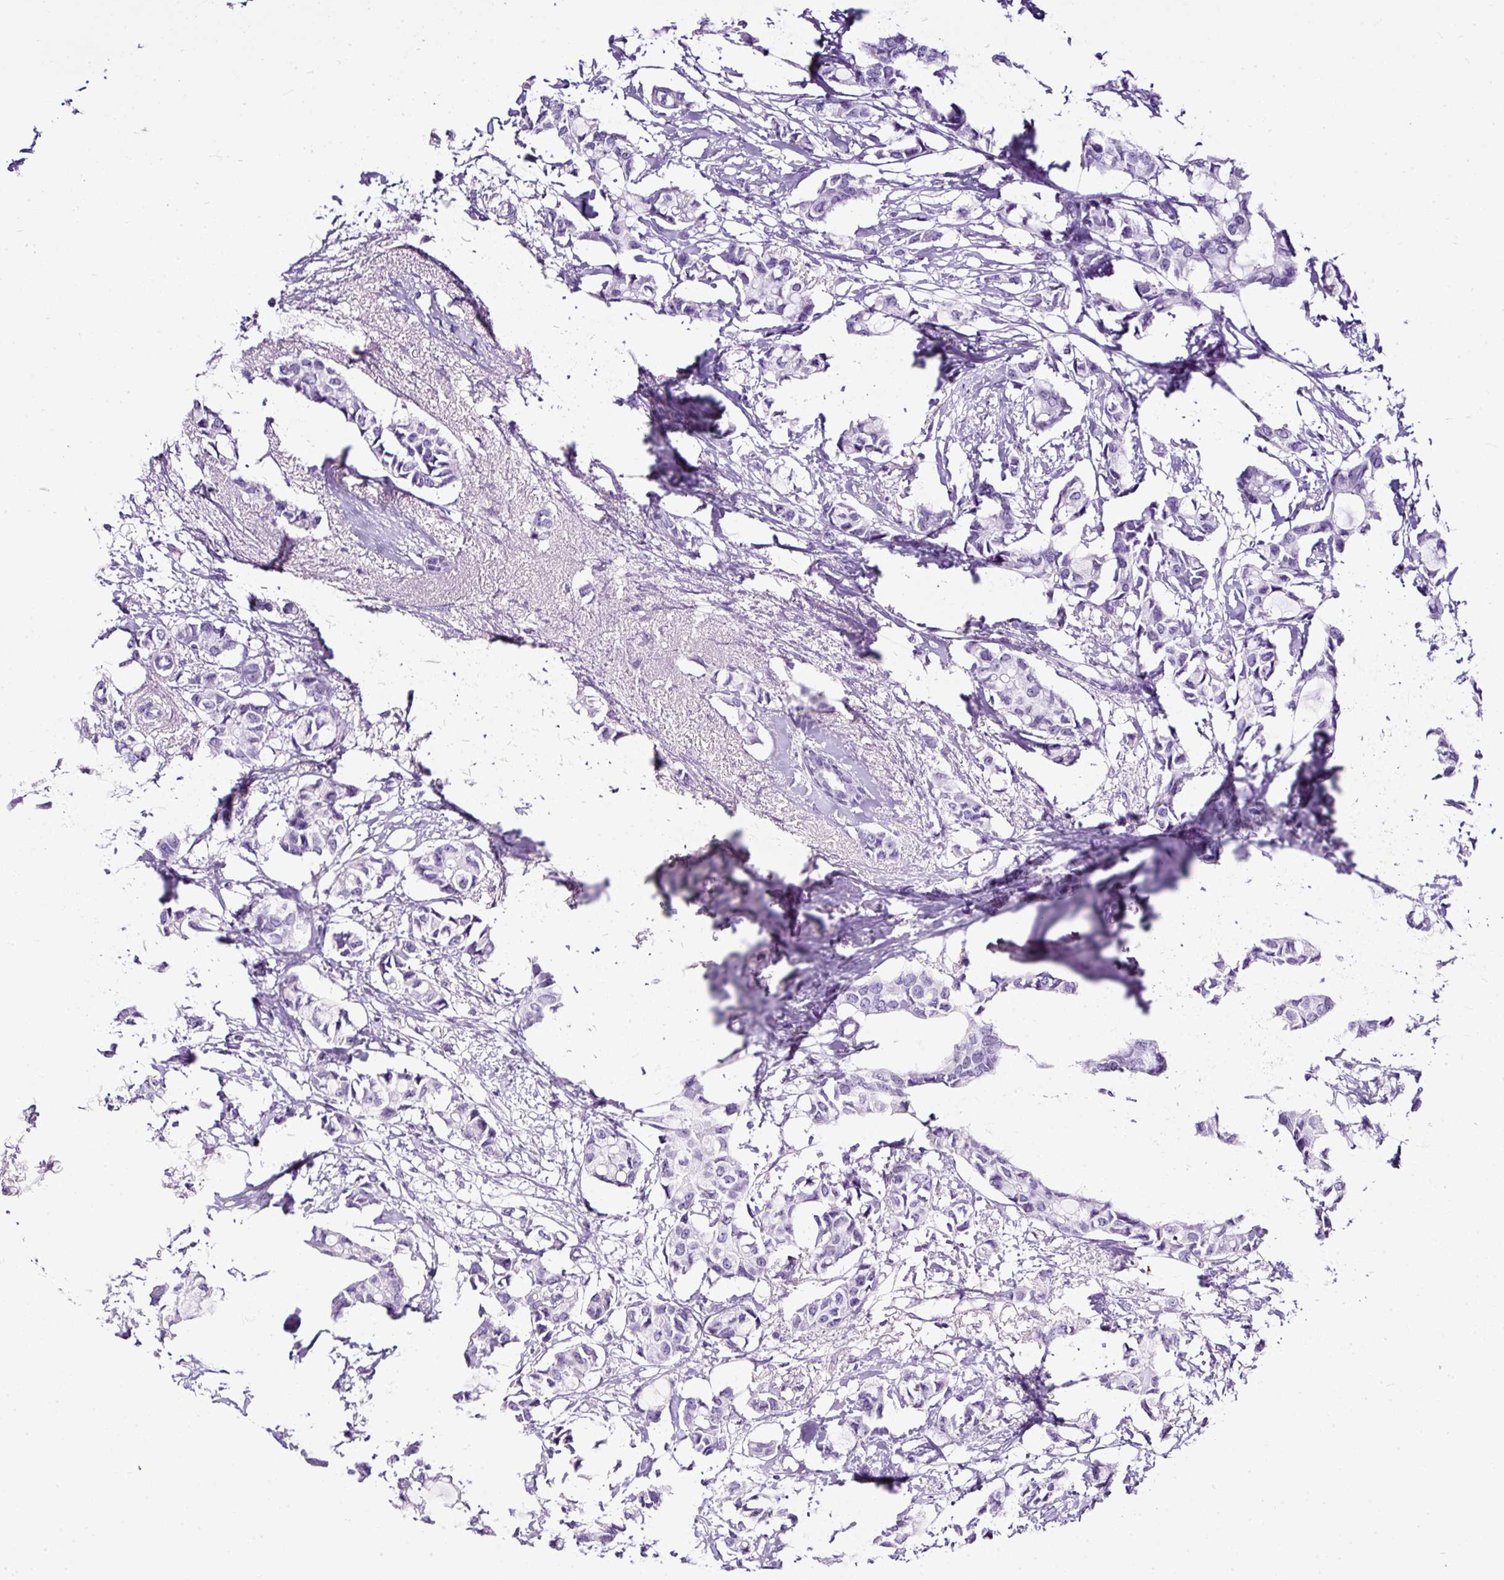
{"staining": {"intensity": "negative", "quantity": "none", "location": "none"}, "tissue": "breast cancer", "cell_type": "Tumor cells", "image_type": "cancer", "snomed": [{"axis": "morphology", "description": "Duct carcinoma"}, {"axis": "topography", "description": "Breast"}], "caption": "This is an immunohistochemistry histopathology image of human breast cancer (infiltrating ductal carcinoma). There is no positivity in tumor cells.", "gene": "NTS", "patient": {"sex": "female", "age": 73}}